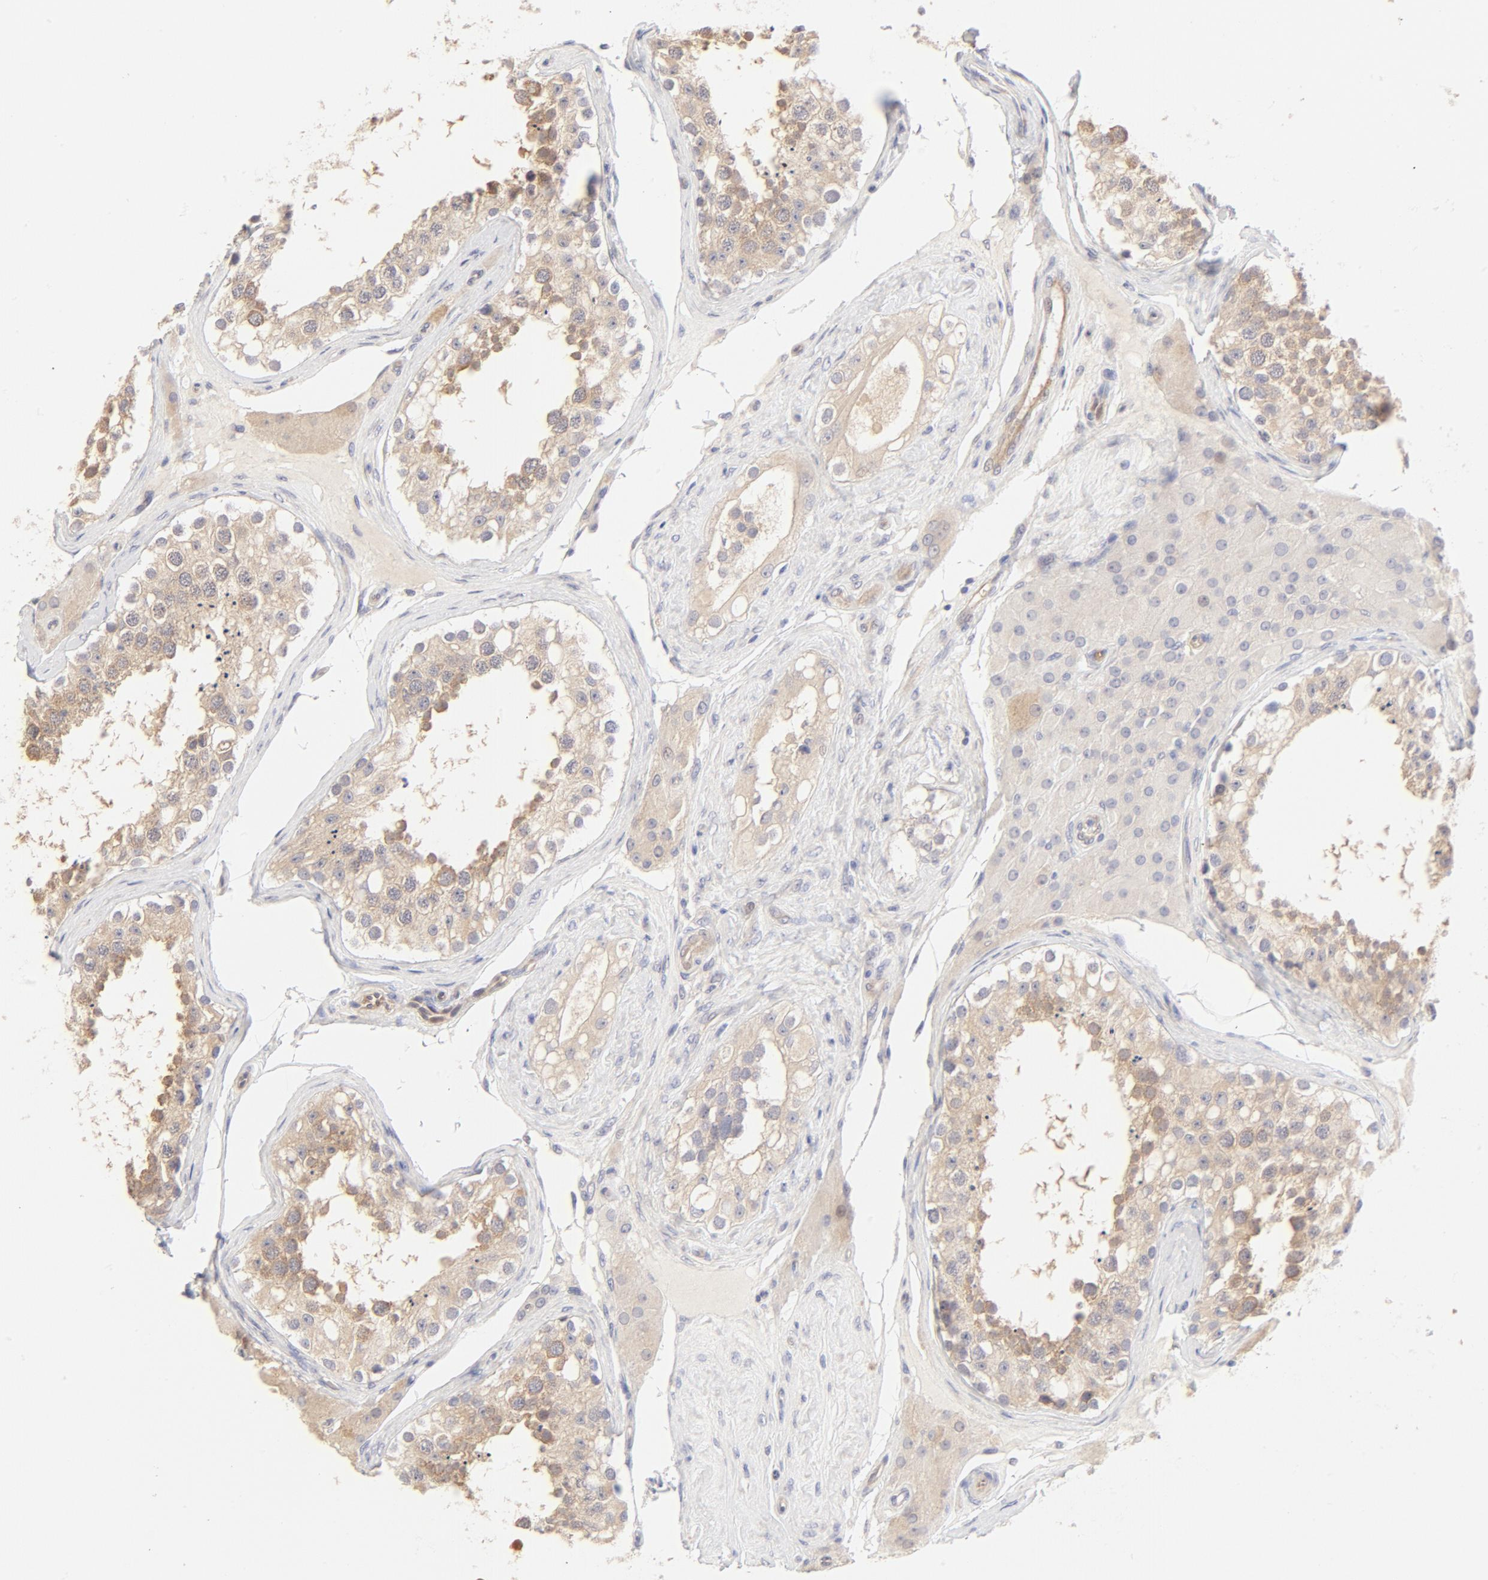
{"staining": {"intensity": "moderate", "quantity": "25%-75%", "location": "cytoplasmic/membranous"}, "tissue": "testis", "cell_type": "Cells in seminiferous ducts", "image_type": "normal", "snomed": [{"axis": "morphology", "description": "Normal tissue, NOS"}, {"axis": "topography", "description": "Testis"}], "caption": "This histopathology image reveals immunohistochemistry staining of benign testis, with medium moderate cytoplasmic/membranous positivity in about 25%-75% of cells in seminiferous ducts.", "gene": "NKX2", "patient": {"sex": "male", "age": 68}}